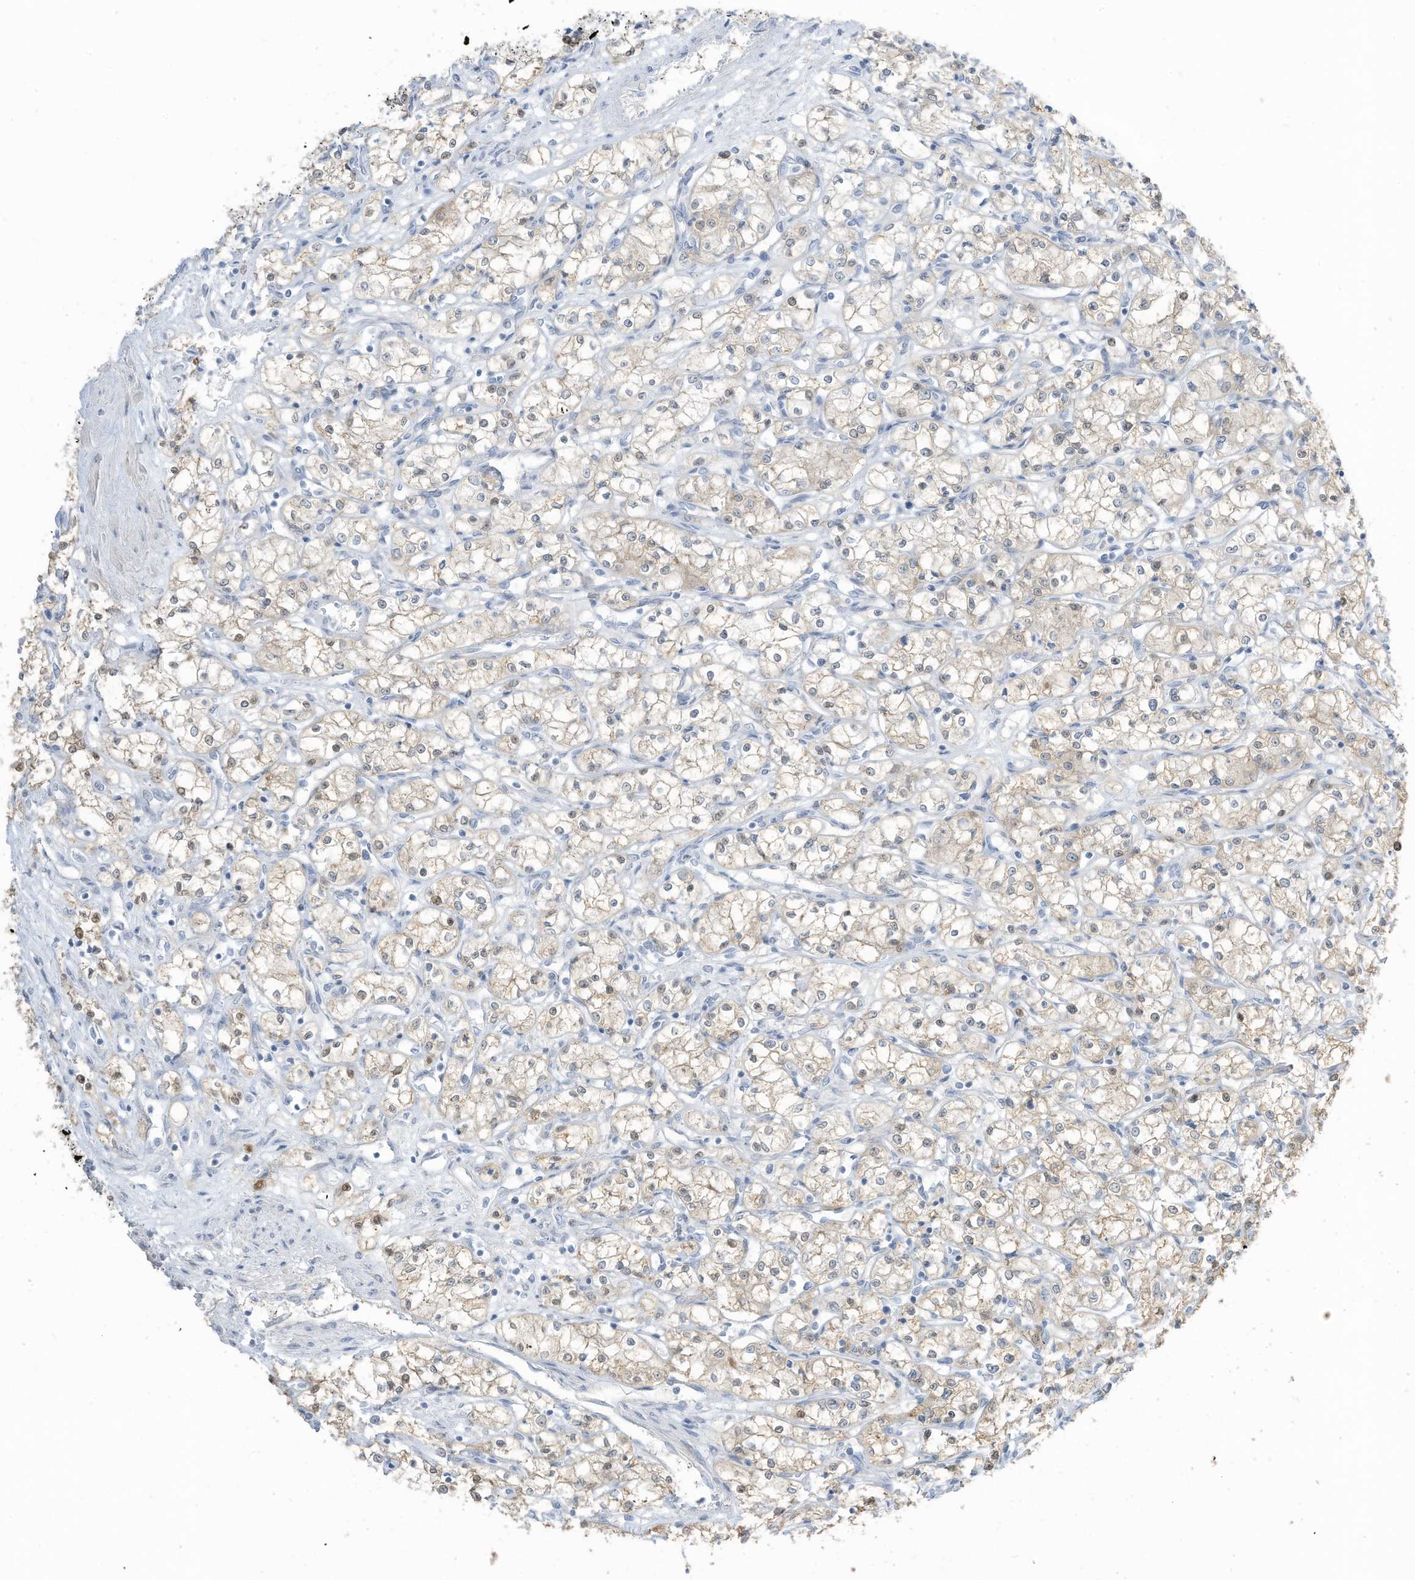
{"staining": {"intensity": "weak", "quantity": ">75%", "location": "cytoplasmic/membranous"}, "tissue": "renal cancer", "cell_type": "Tumor cells", "image_type": "cancer", "snomed": [{"axis": "morphology", "description": "Adenocarcinoma, NOS"}, {"axis": "topography", "description": "Kidney"}], "caption": "The histopathology image shows staining of renal adenocarcinoma, revealing weak cytoplasmic/membranous protein staining (brown color) within tumor cells.", "gene": "ASPRV1", "patient": {"sex": "male", "age": 59}}